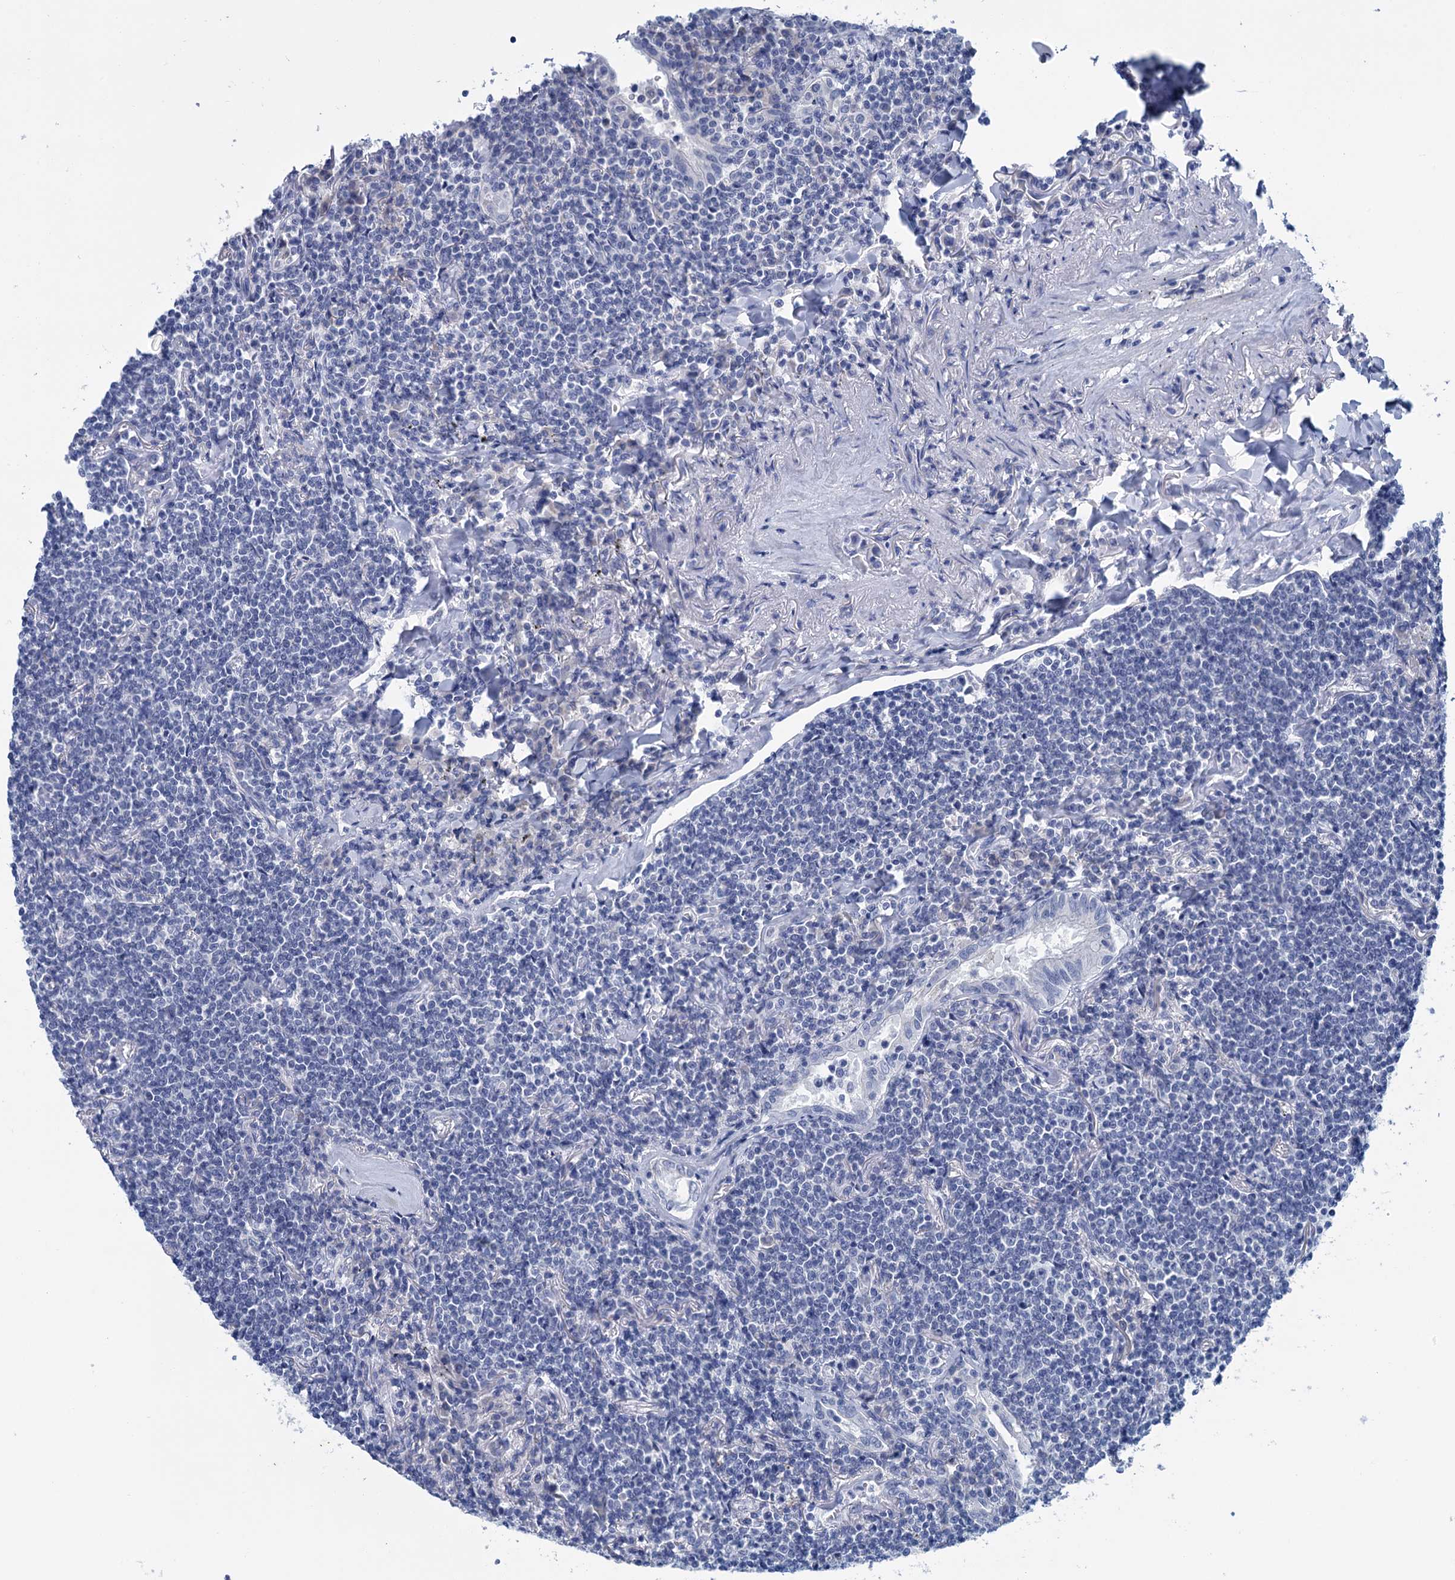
{"staining": {"intensity": "negative", "quantity": "none", "location": "none"}, "tissue": "lymphoma", "cell_type": "Tumor cells", "image_type": "cancer", "snomed": [{"axis": "morphology", "description": "Malignant lymphoma, non-Hodgkin's type, Low grade"}, {"axis": "topography", "description": "Lung"}], "caption": "DAB (3,3'-diaminobenzidine) immunohistochemical staining of human low-grade malignant lymphoma, non-Hodgkin's type displays no significant staining in tumor cells.", "gene": "MYOZ3", "patient": {"sex": "female", "age": 71}}